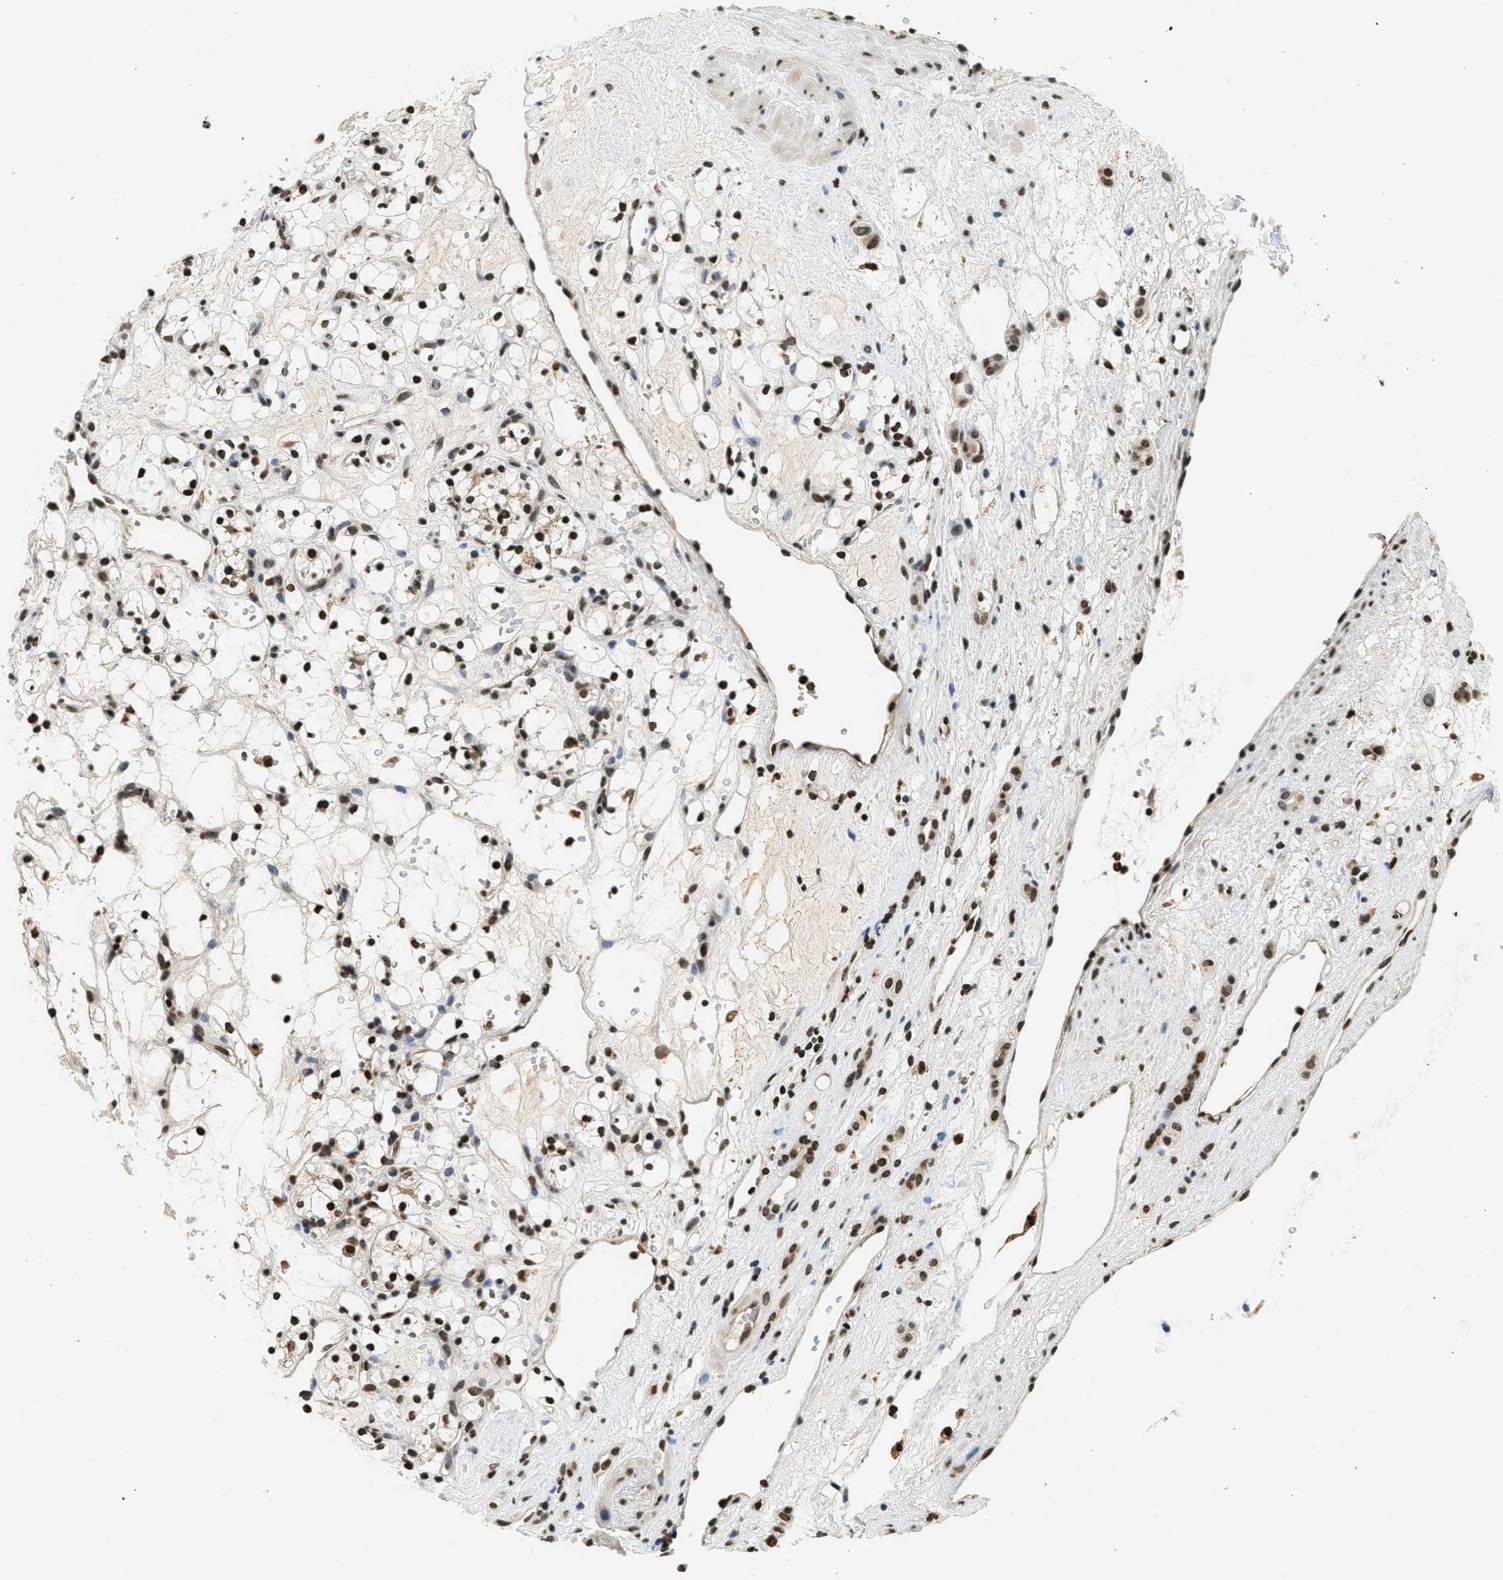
{"staining": {"intensity": "moderate", "quantity": ">75%", "location": "nuclear"}, "tissue": "renal cancer", "cell_type": "Tumor cells", "image_type": "cancer", "snomed": [{"axis": "morphology", "description": "Adenocarcinoma, NOS"}, {"axis": "topography", "description": "Kidney"}], "caption": "The image demonstrates a brown stain indicating the presence of a protein in the nuclear of tumor cells in renal adenocarcinoma.", "gene": "LDB2", "patient": {"sex": "female", "age": 60}}